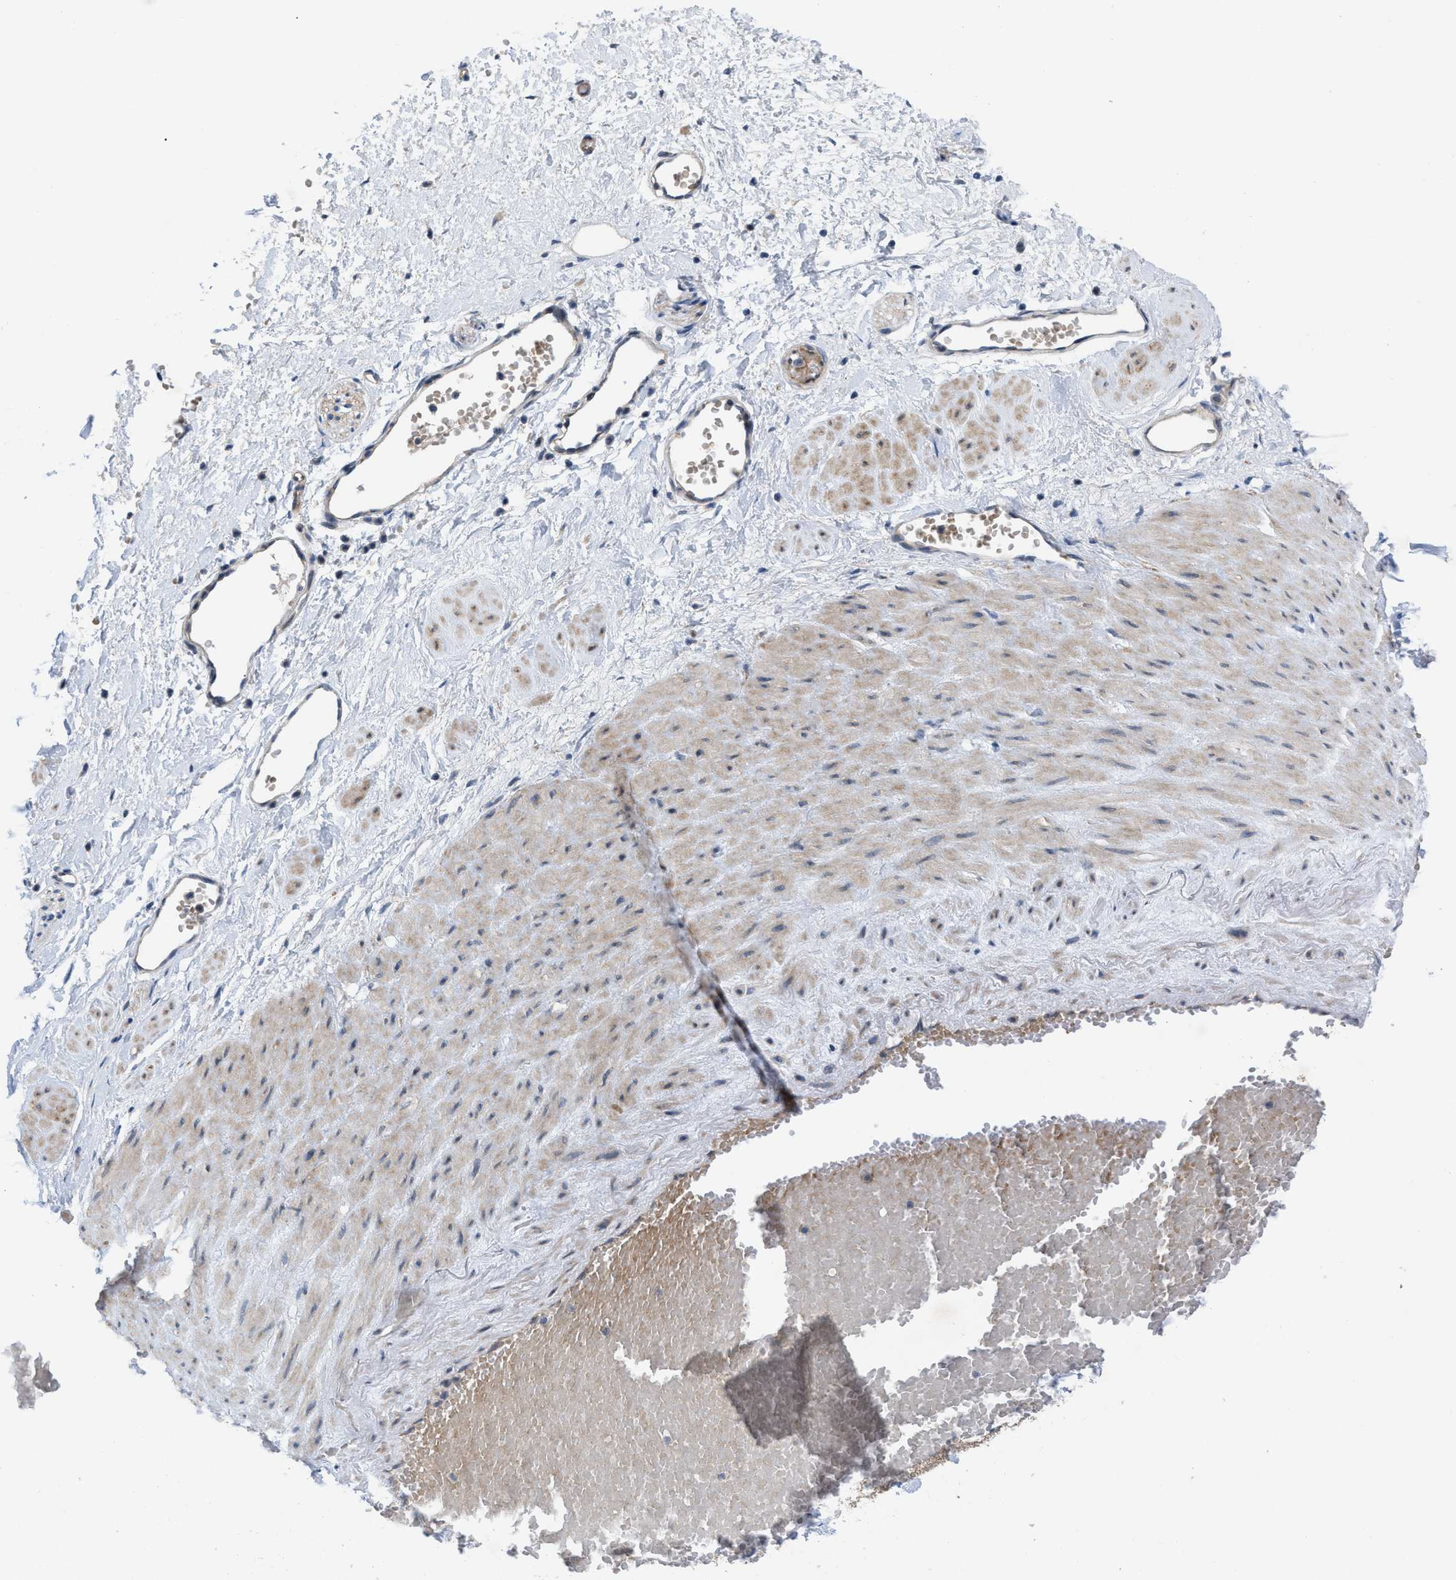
{"staining": {"intensity": "negative", "quantity": "none", "location": "none"}, "tissue": "adipose tissue", "cell_type": "Adipocytes", "image_type": "normal", "snomed": [{"axis": "morphology", "description": "Normal tissue, NOS"}, {"axis": "topography", "description": "Soft tissue"}, {"axis": "topography", "description": "Vascular tissue"}], "caption": "The image shows no staining of adipocytes in normal adipose tissue.", "gene": "NDEL1", "patient": {"sex": "female", "age": 35}}